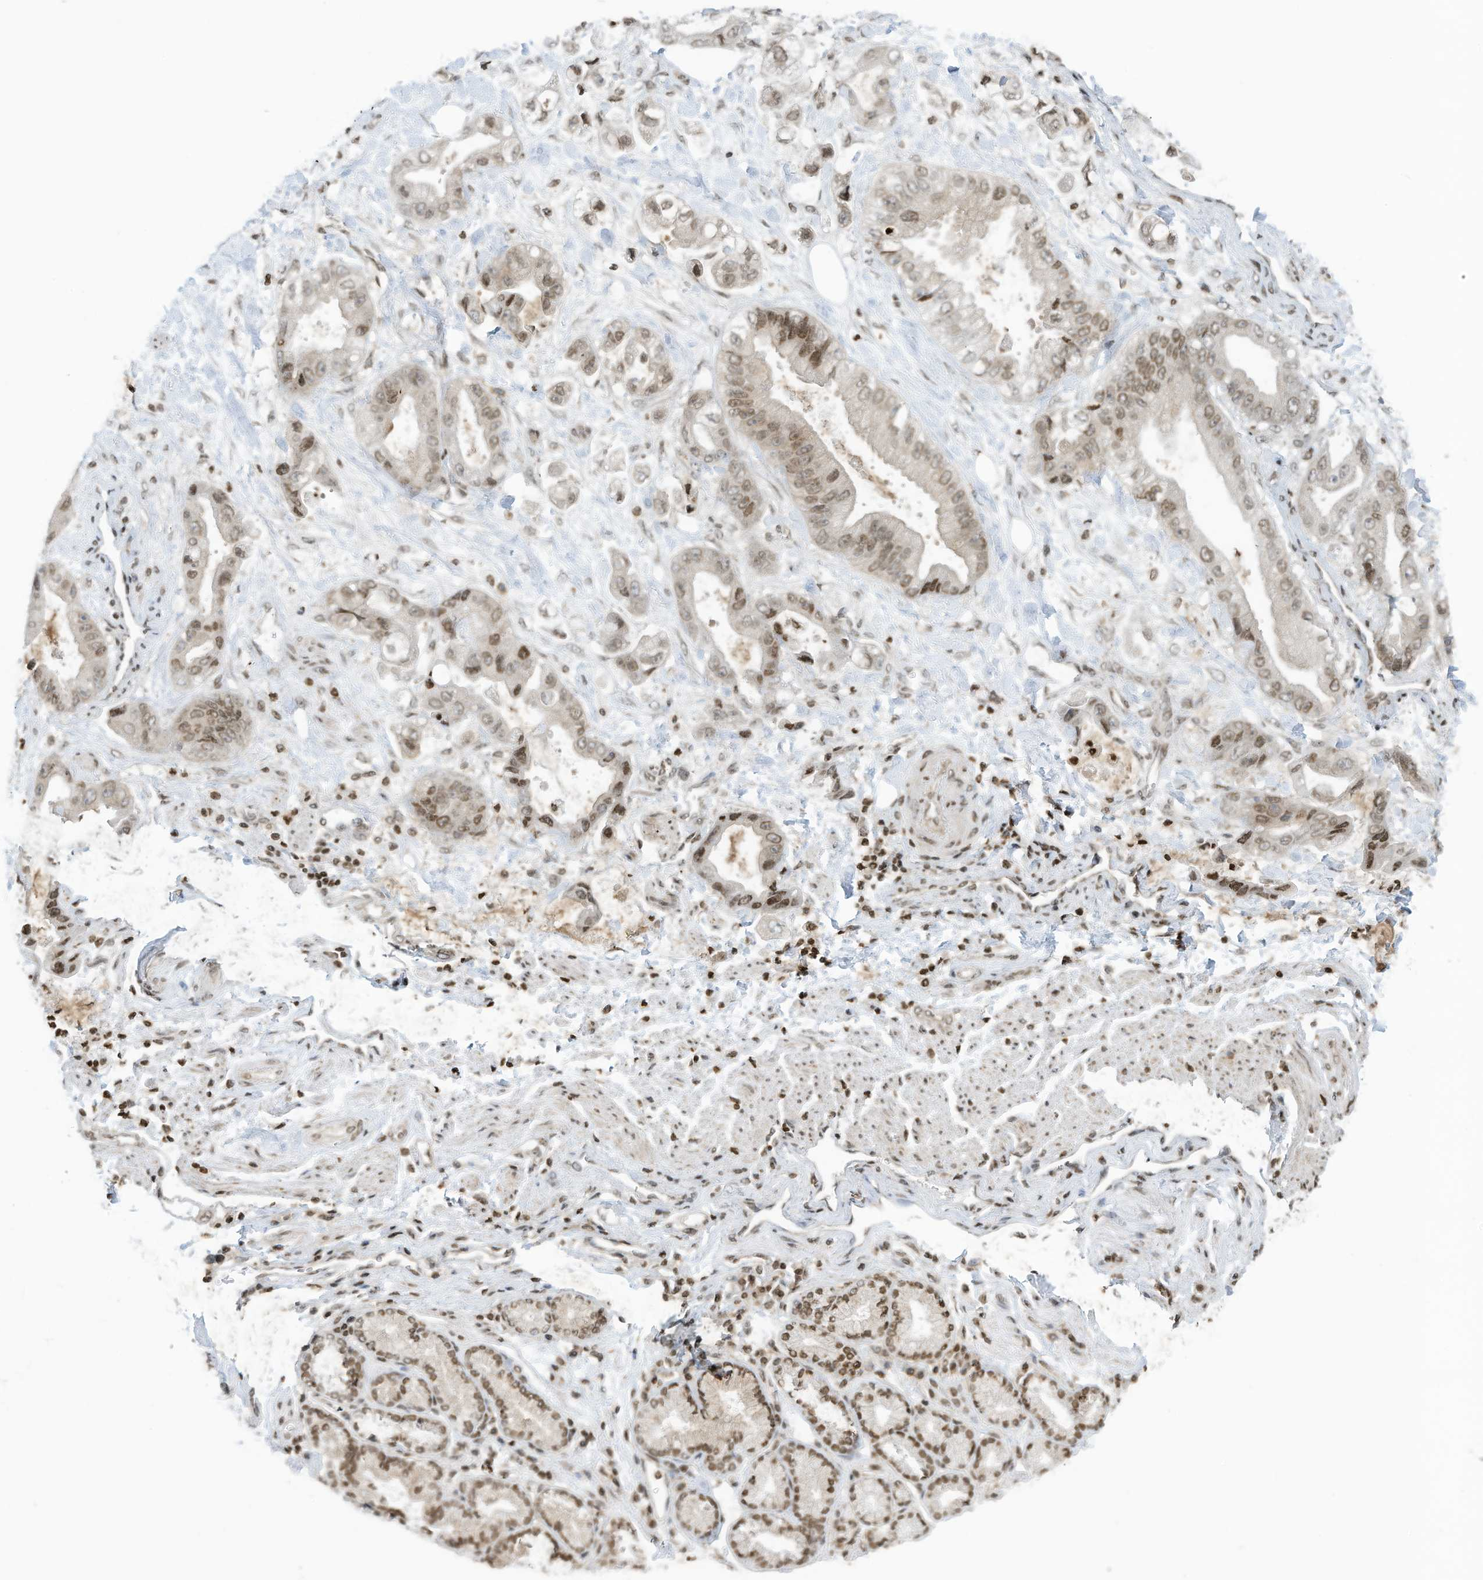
{"staining": {"intensity": "moderate", "quantity": "25%-75%", "location": "nuclear"}, "tissue": "stomach cancer", "cell_type": "Tumor cells", "image_type": "cancer", "snomed": [{"axis": "morphology", "description": "Adenocarcinoma, NOS"}, {"axis": "topography", "description": "Stomach"}], "caption": "Human adenocarcinoma (stomach) stained with a brown dye exhibits moderate nuclear positive staining in about 25%-75% of tumor cells.", "gene": "ADI1", "patient": {"sex": "male", "age": 62}}